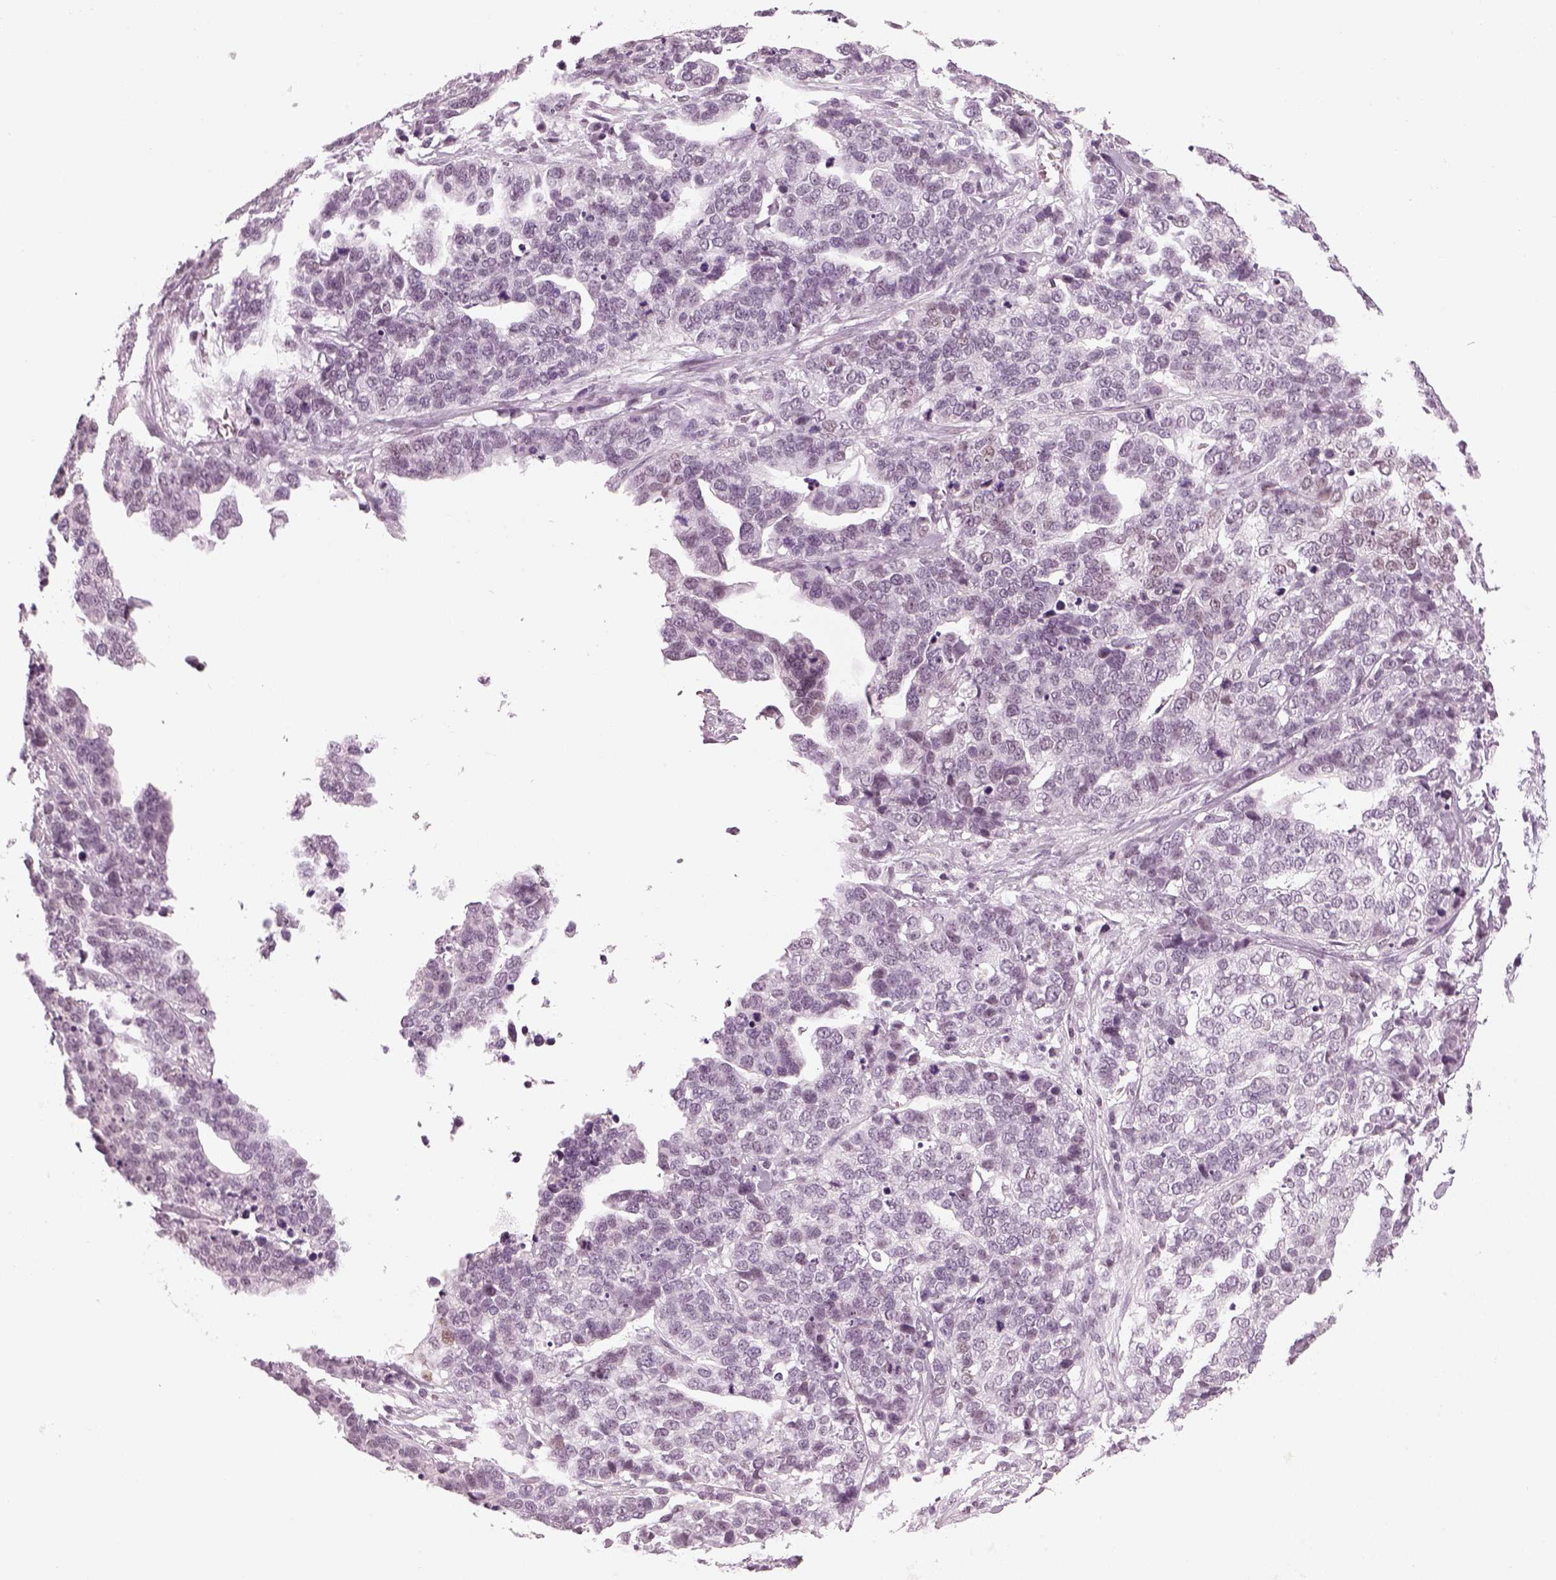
{"staining": {"intensity": "weak", "quantity": "<25%", "location": "cytoplasmic/membranous"}, "tissue": "ovarian cancer", "cell_type": "Tumor cells", "image_type": "cancer", "snomed": [{"axis": "morphology", "description": "Carcinoma, endometroid"}, {"axis": "topography", "description": "Ovary"}], "caption": "Immunohistochemistry image of neoplastic tissue: human ovarian endometroid carcinoma stained with DAB (3,3'-diaminobenzidine) reveals no significant protein staining in tumor cells.", "gene": "KCNG2", "patient": {"sex": "female", "age": 65}}